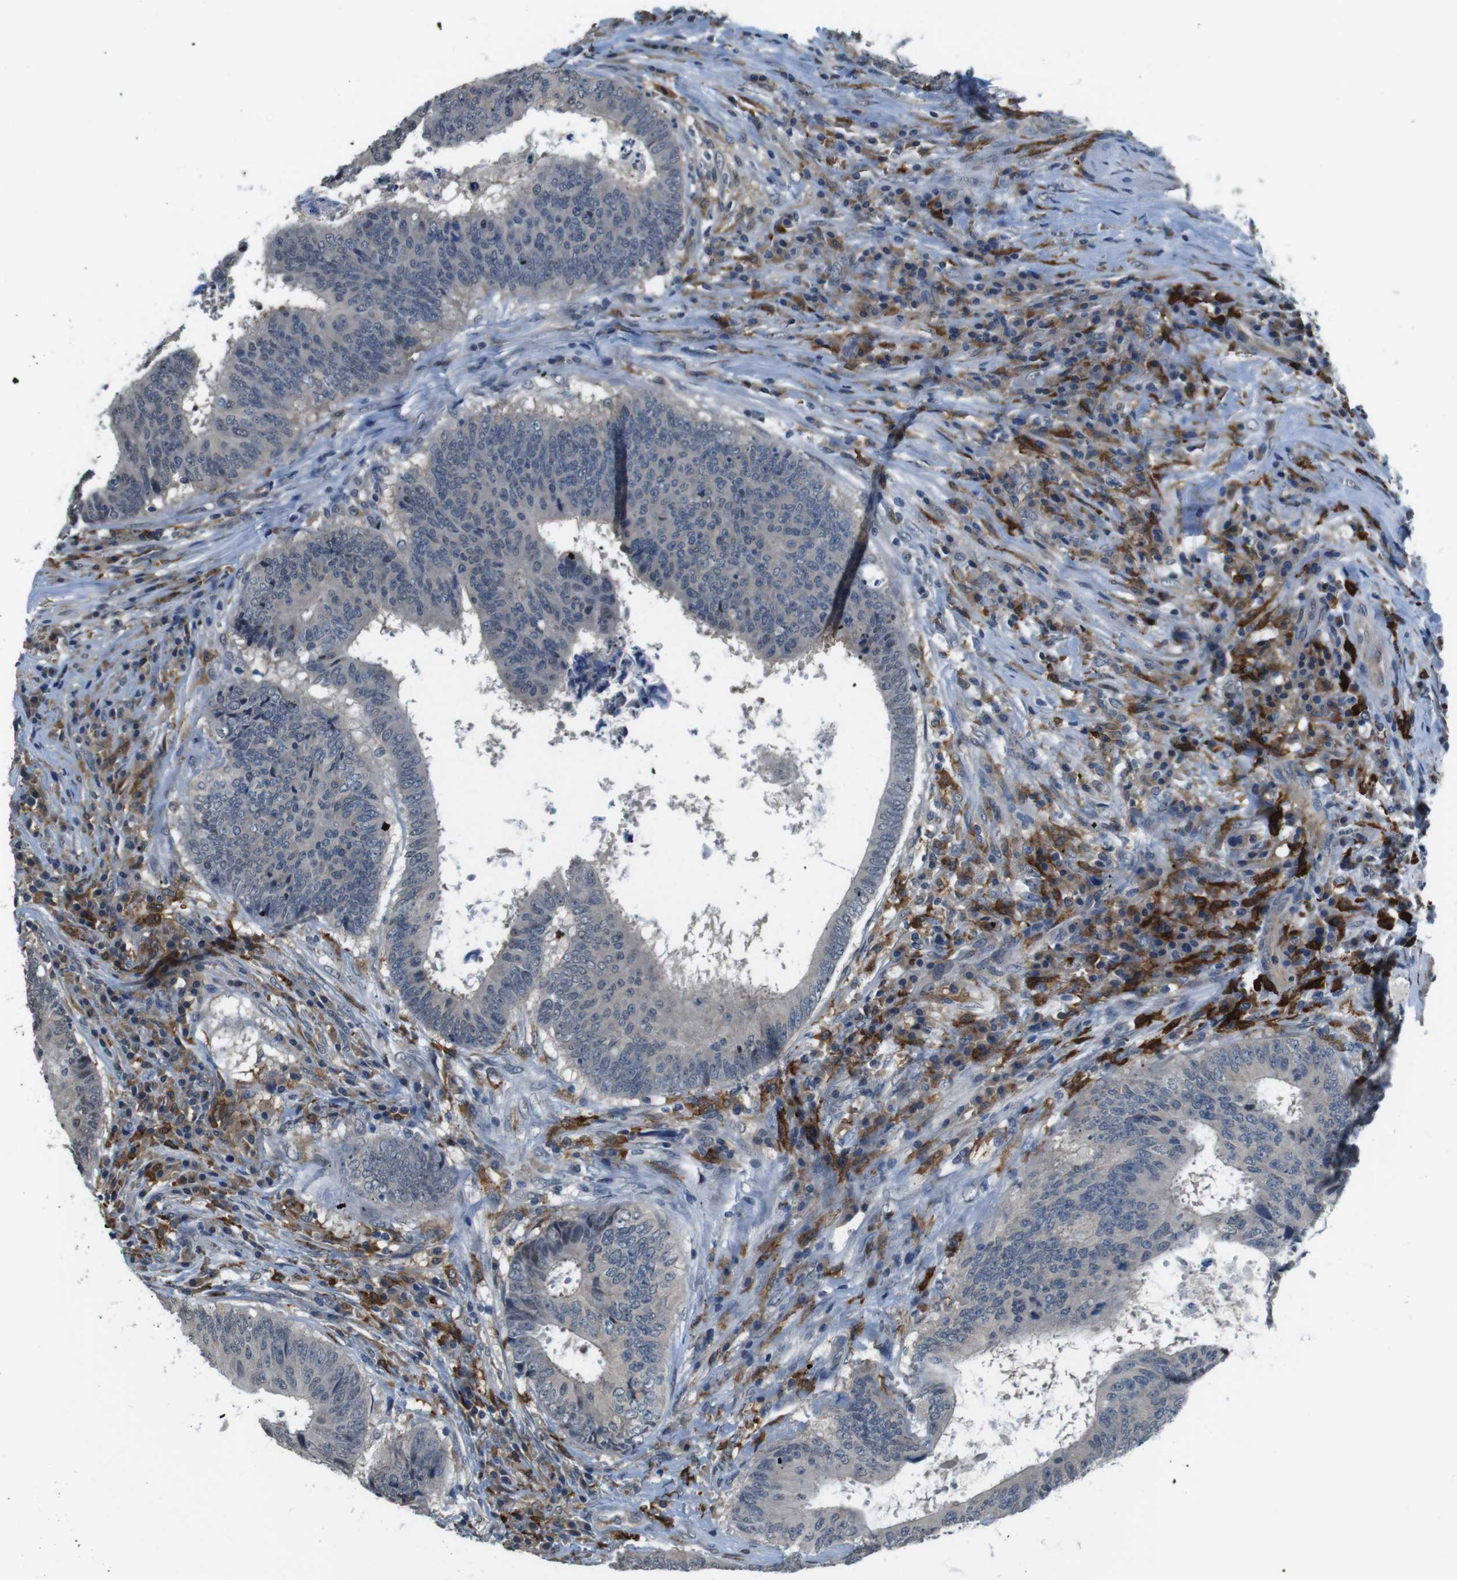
{"staining": {"intensity": "negative", "quantity": "none", "location": "none"}, "tissue": "colorectal cancer", "cell_type": "Tumor cells", "image_type": "cancer", "snomed": [{"axis": "morphology", "description": "Adenocarcinoma, NOS"}, {"axis": "topography", "description": "Rectum"}], "caption": "DAB immunohistochemical staining of colorectal cancer (adenocarcinoma) displays no significant staining in tumor cells.", "gene": "CD163L1", "patient": {"sex": "male", "age": 72}}